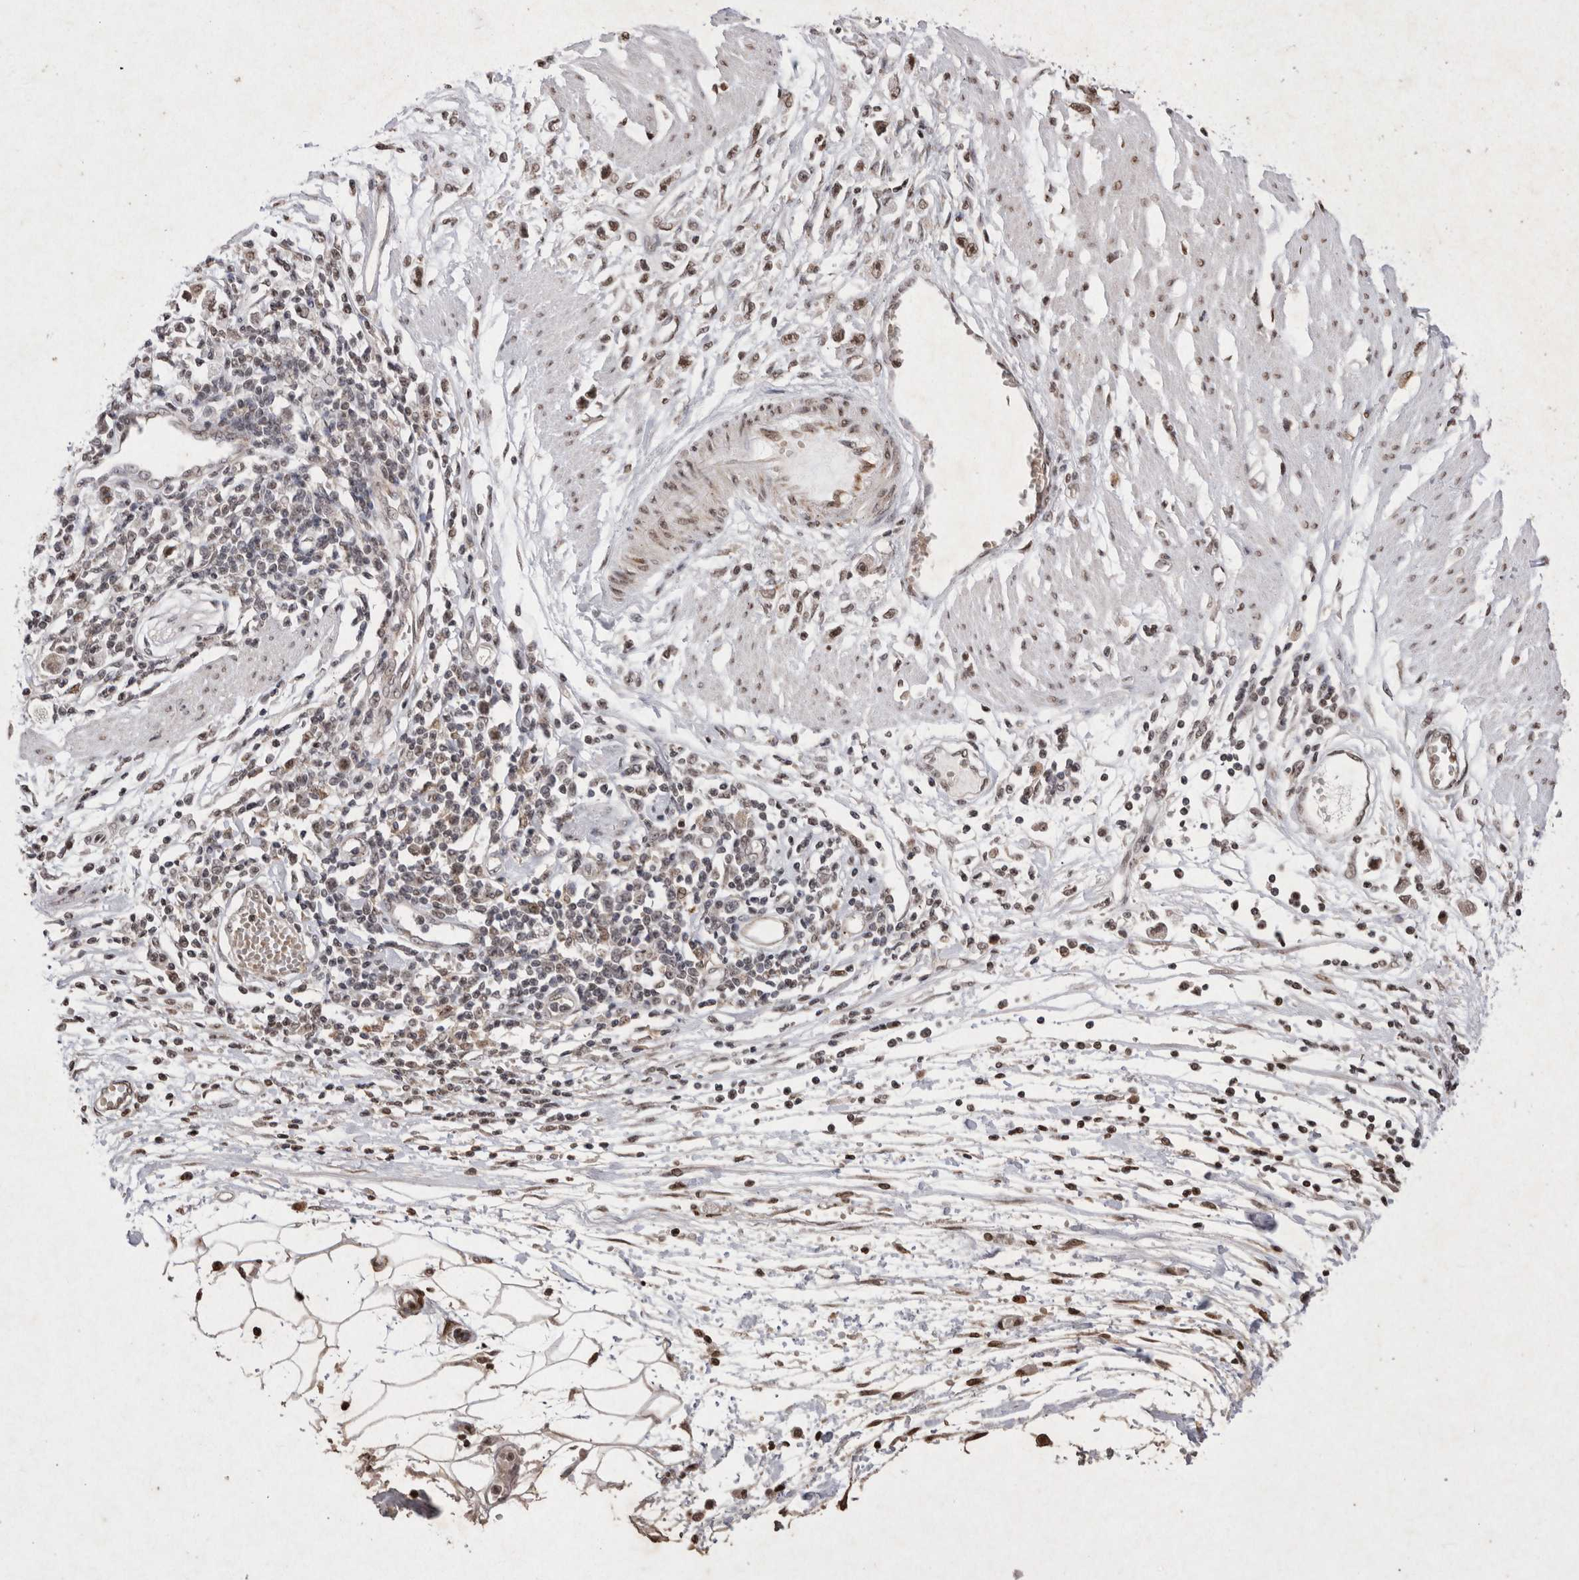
{"staining": {"intensity": "moderate", "quantity": ">75%", "location": "nuclear"}, "tissue": "stomach cancer", "cell_type": "Tumor cells", "image_type": "cancer", "snomed": [{"axis": "morphology", "description": "Adenocarcinoma, NOS"}, {"axis": "topography", "description": "Stomach"}], "caption": "This is a histology image of immunohistochemistry staining of stomach adenocarcinoma, which shows moderate expression in the nuclear of tumor cells.", "gene": "STK11", "patient": {"sex": "female", "age": 59}}